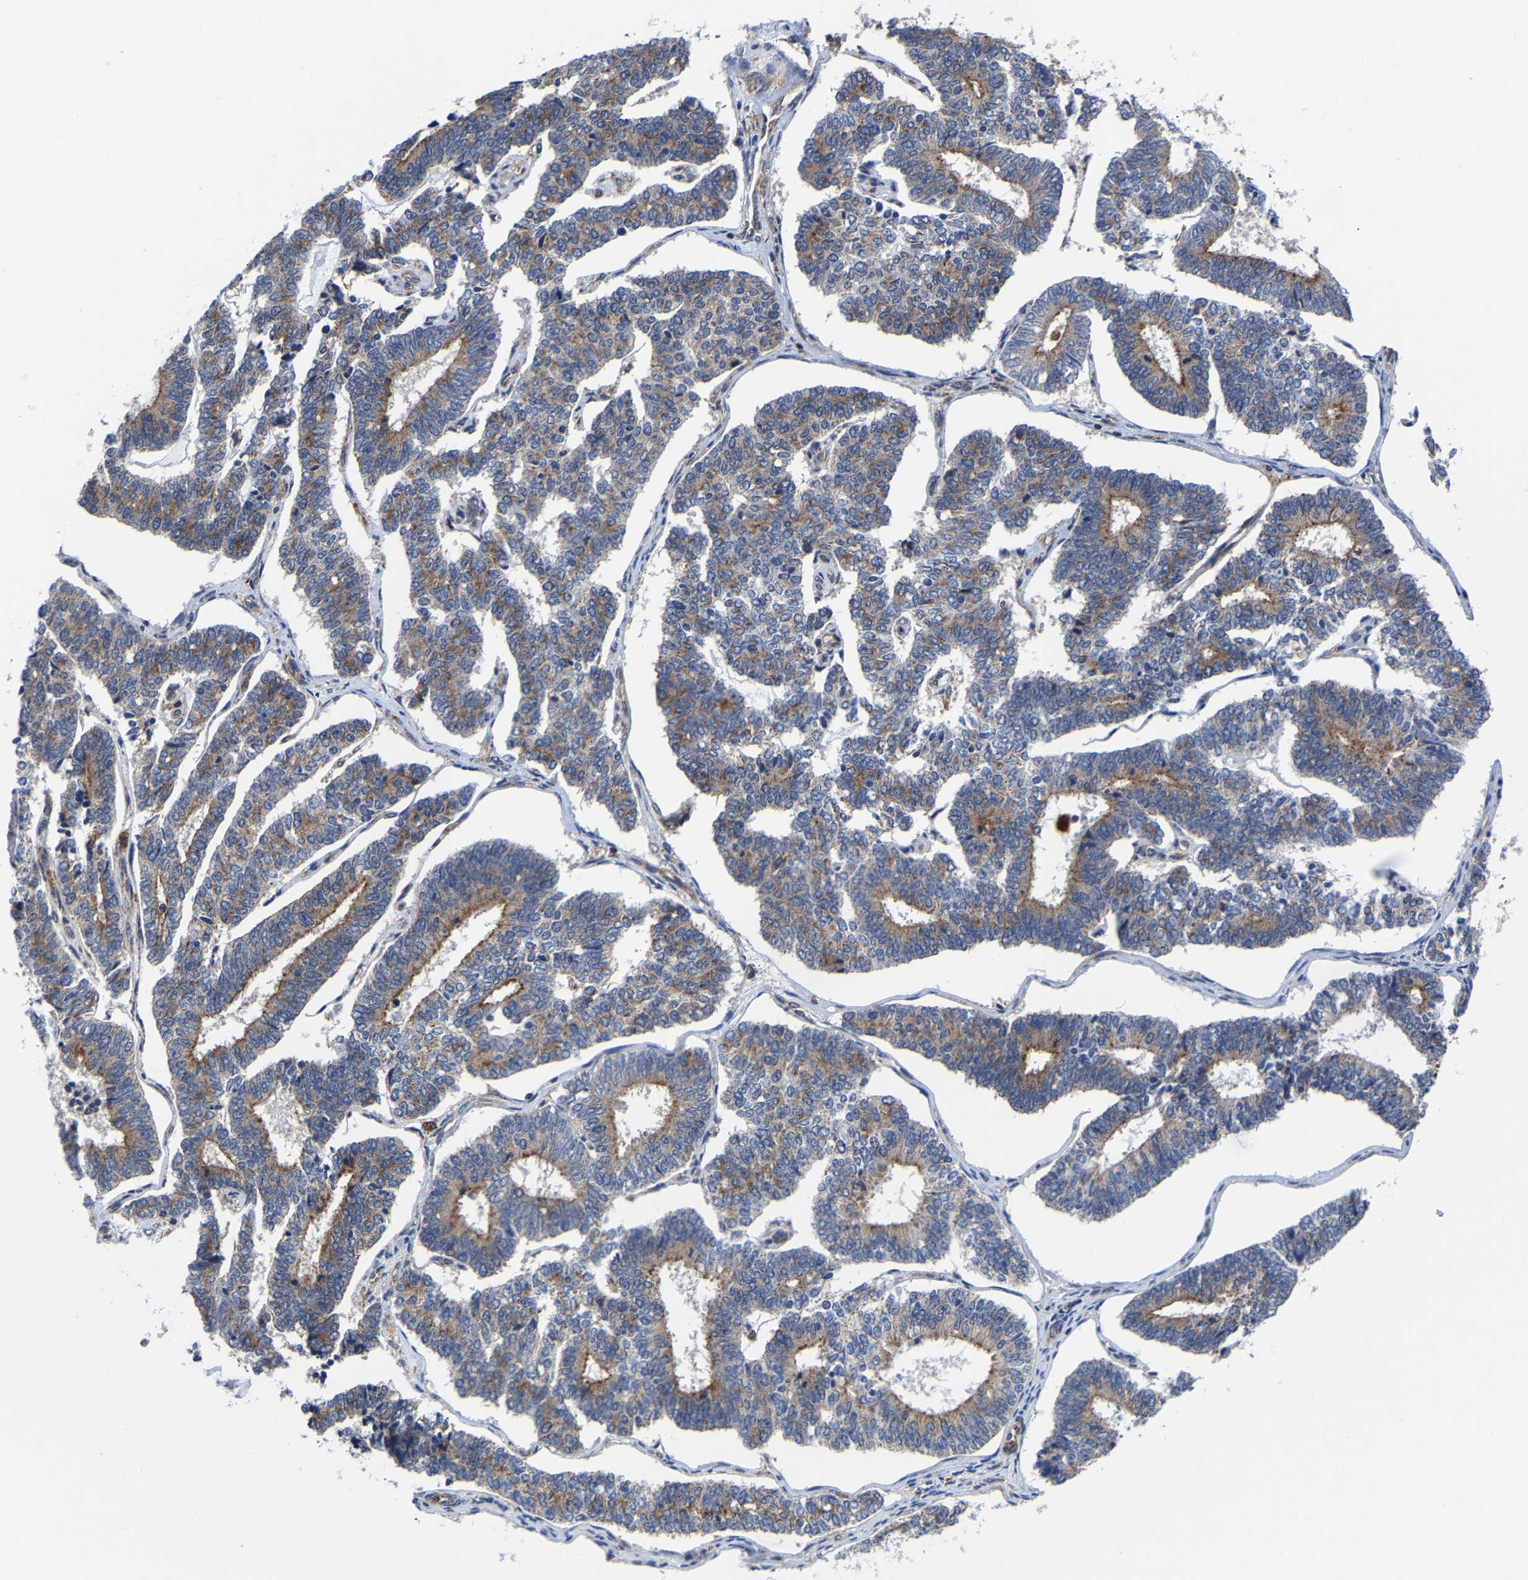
{"staining": {"intensity": "moderate", "quantity": ">75%", "location": "cytoplasmic/membranous"}, "tissue": "endometrial cancer", "cell_type": "Tumor cells", "image_type": "cancer", "snomed": [{"axis": "morphology", "description": "Adenocarcinoma, NOS"}, {"axis": "topography", "description": "Endometrium"}], "caption": "Brown immunohistochemical staining in endometrial adenocarcinoma exhibits moderate cytoplasmic/membranous staining in approximately >75% of tumor cells. (IHC, brightfield microscopy, high magnification).", "gene": "PFKFB3", "patient": {"sex": "female", "age": 70}}